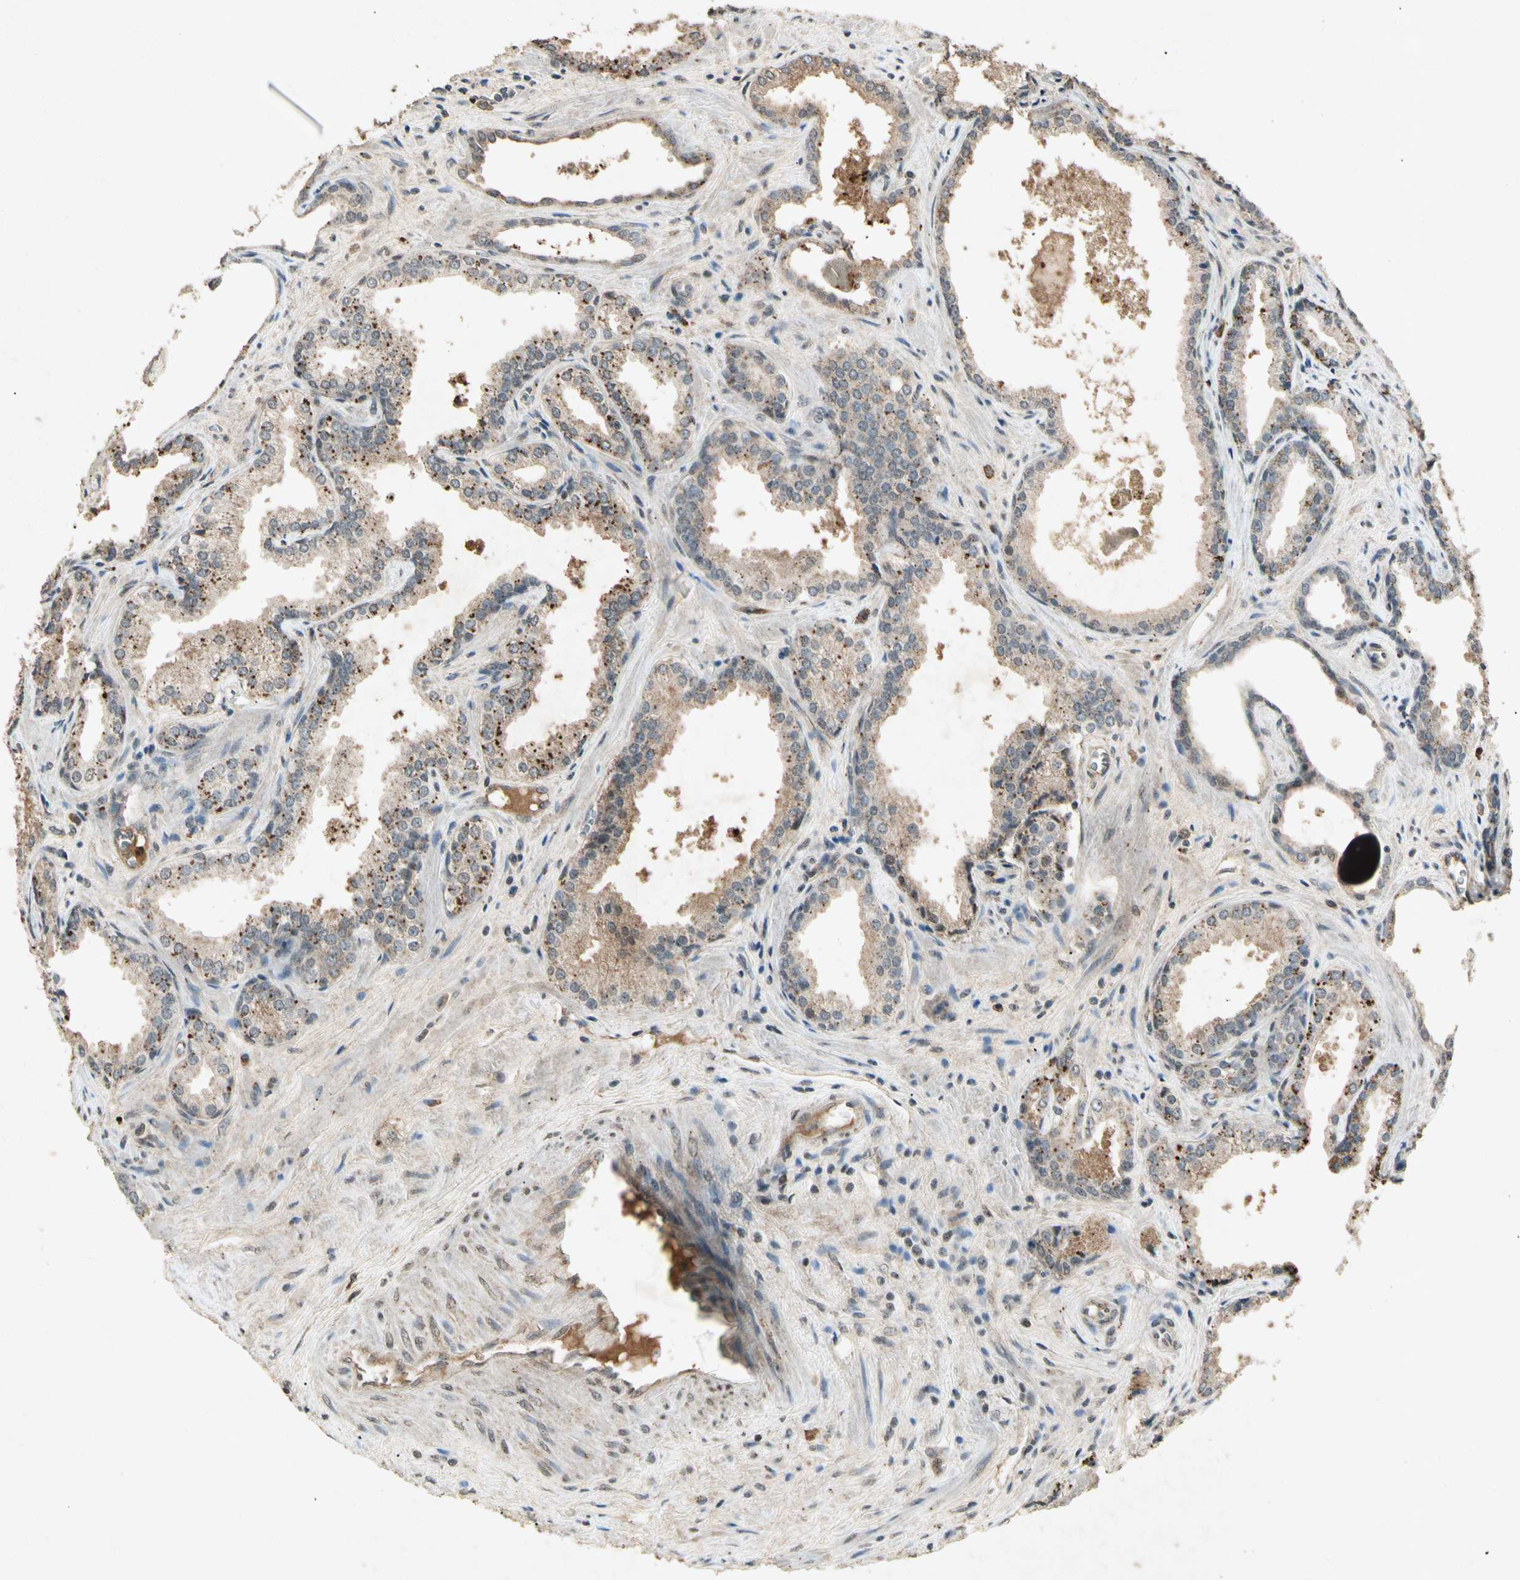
{"staining": {"intensity": "moderate", "quantity": ">75%", "location": "cytoplasmic/membranous"}, "tissue": "prostate cancer", "cell_type": "Tumor cells", "image_type": "cancer", "snomed": [{"axis": "morphology", "description": "Adenocarcinoma, Low grade"}, {"axis": "topography", "description": "Prostate"}], "caption": "Tumor cells demonstrate moderate cytoplasmic/membranous positivity in about >75% of cells in low-grade adenocarcinoma (prostate).", "gene": "CP", "patient": {"sex": "male", "age": 60}}